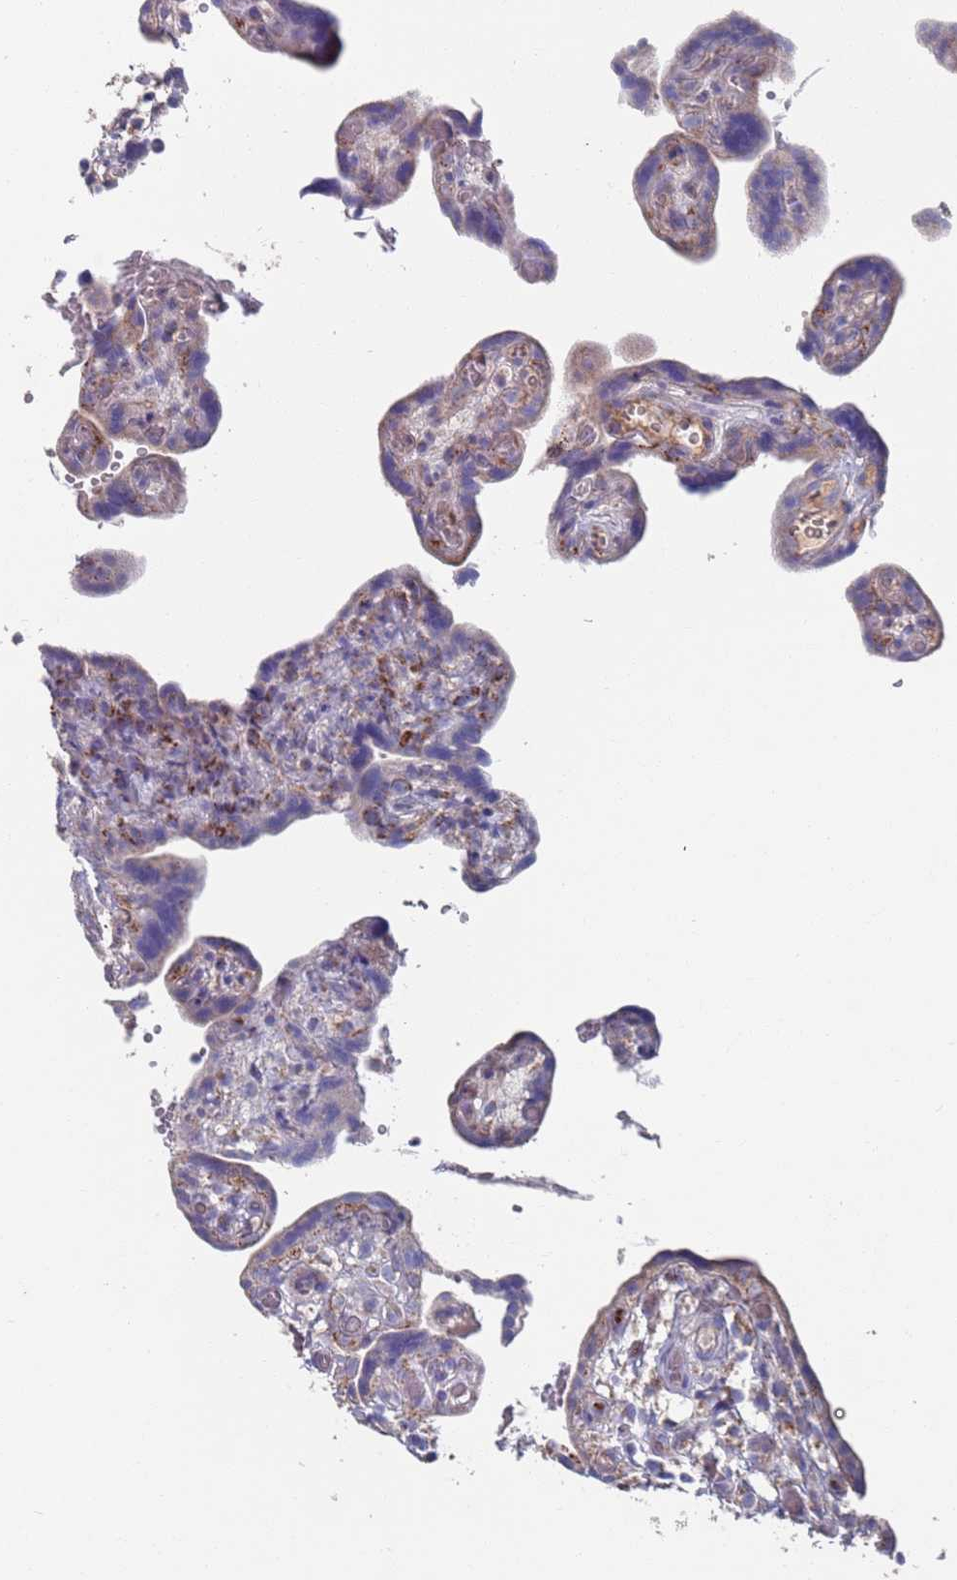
{"staining": {"intensity": "weak", "quantity": "25%-75%", "location": "cytoplasmic/membranous"}, "tissue": "placenta", "cell_type": "Decidual cells", "image_type": "normal", "snomed": [{"axis": "morphology", "description": "Normal tissue, NOS"}, {"axis": "topography", "description": "Placenta"}], "caption": "A brown stain labels weak cytoplasmic/membranous expression of a protein in decidual cells of unremarkable human placenta. (IHC, brightfield microscopy, high magnification).", "gene": "MRPL22", "patient": {"sex": "female", "age": 30}}